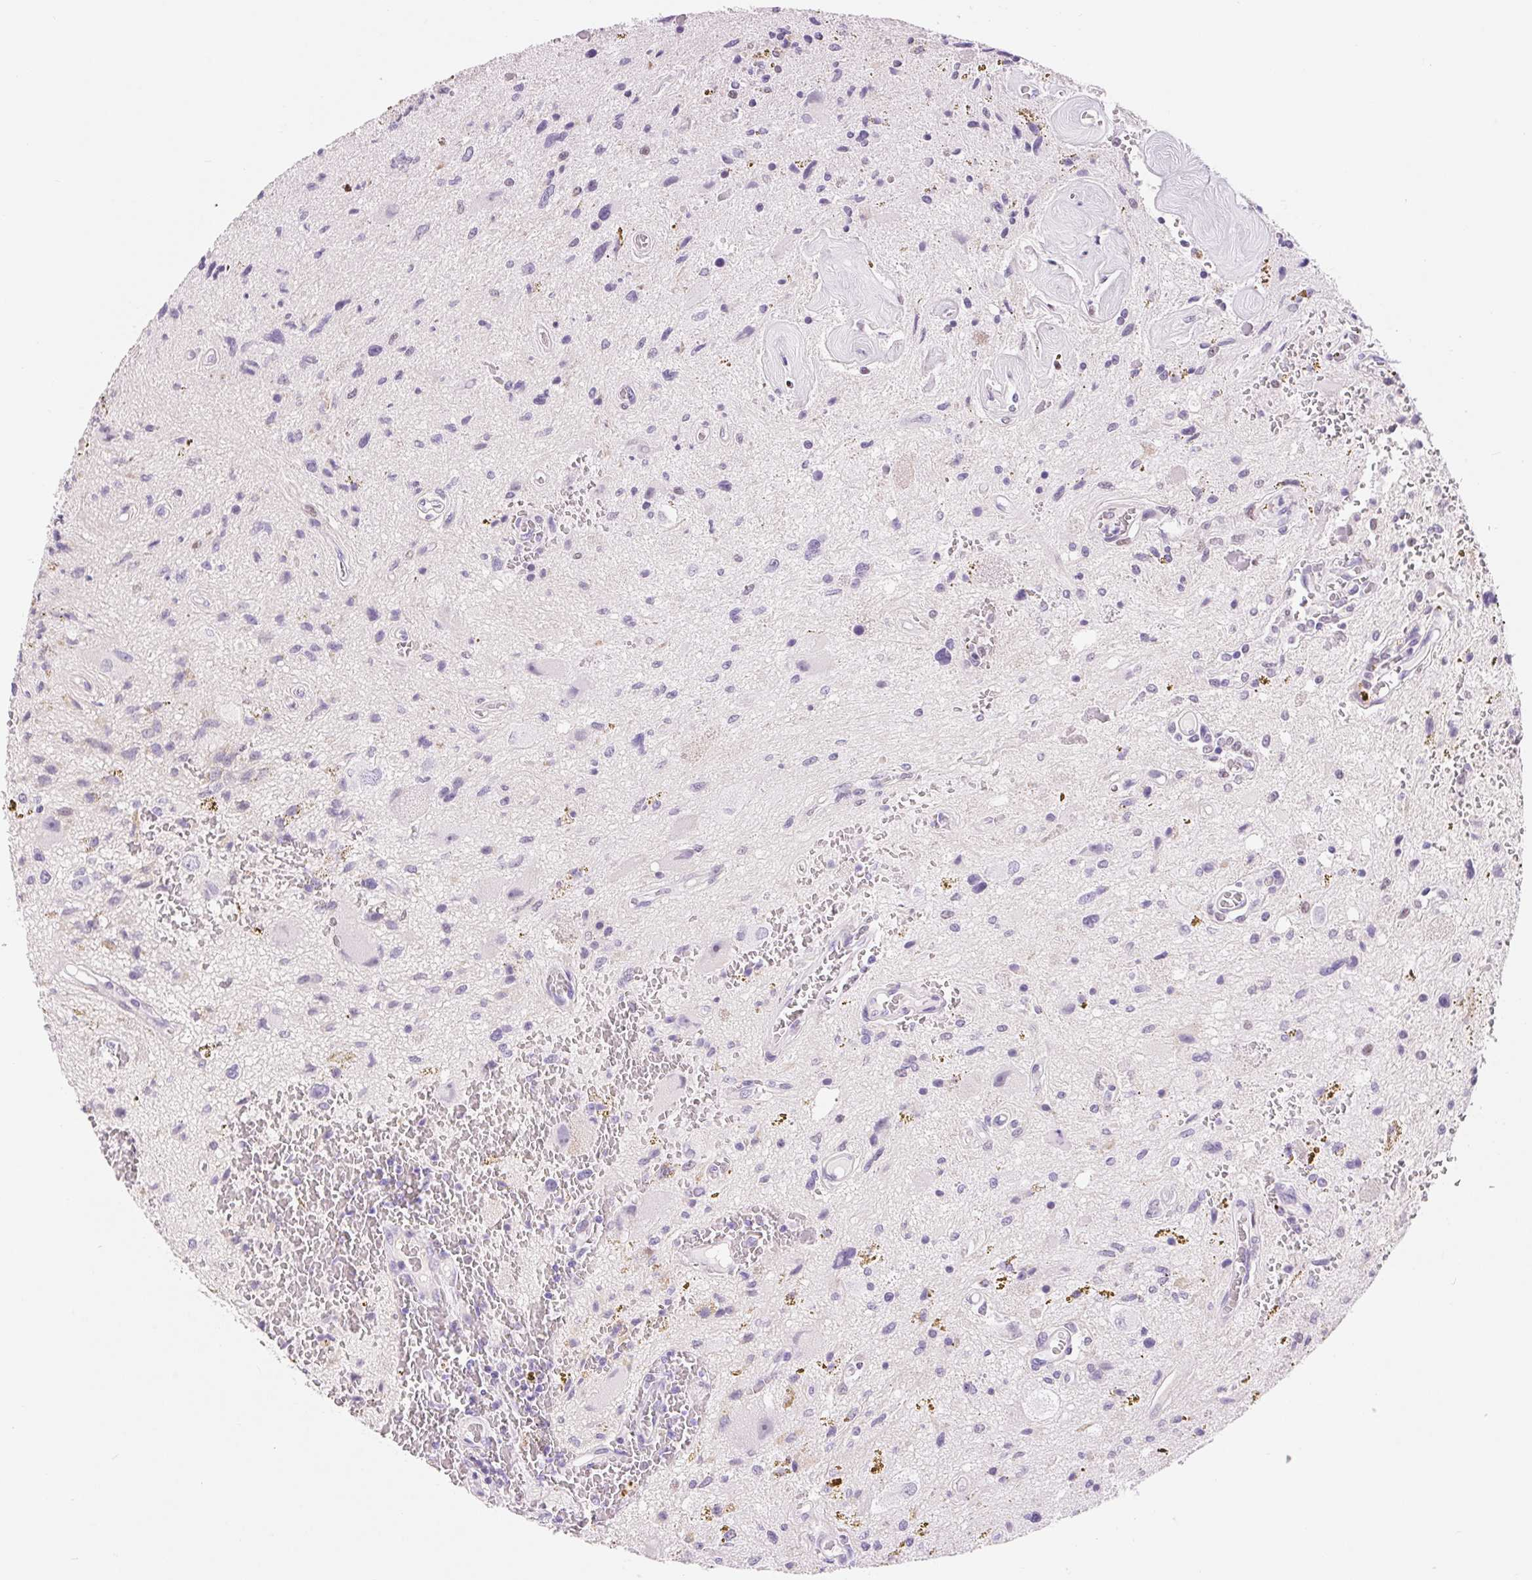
{"staining": {"intensity": "negative", "quantity": "none", "location": "none"}, "tissue": "glioma", "cell_type": "Tumor cells", "image_type": "cancer", "snomed": [{"axis": "morphology", "description": "Glioma, malignant, Low grade"}, {"axis": "topography", "description": "Cerebellum"}], "caption": "This is an IHC histopathology image of human low-grade glioma (malignant). There is no positivity in tumor cells.", "gene": "ASGR2", "patient": {"sex": "female", "age": 14}}